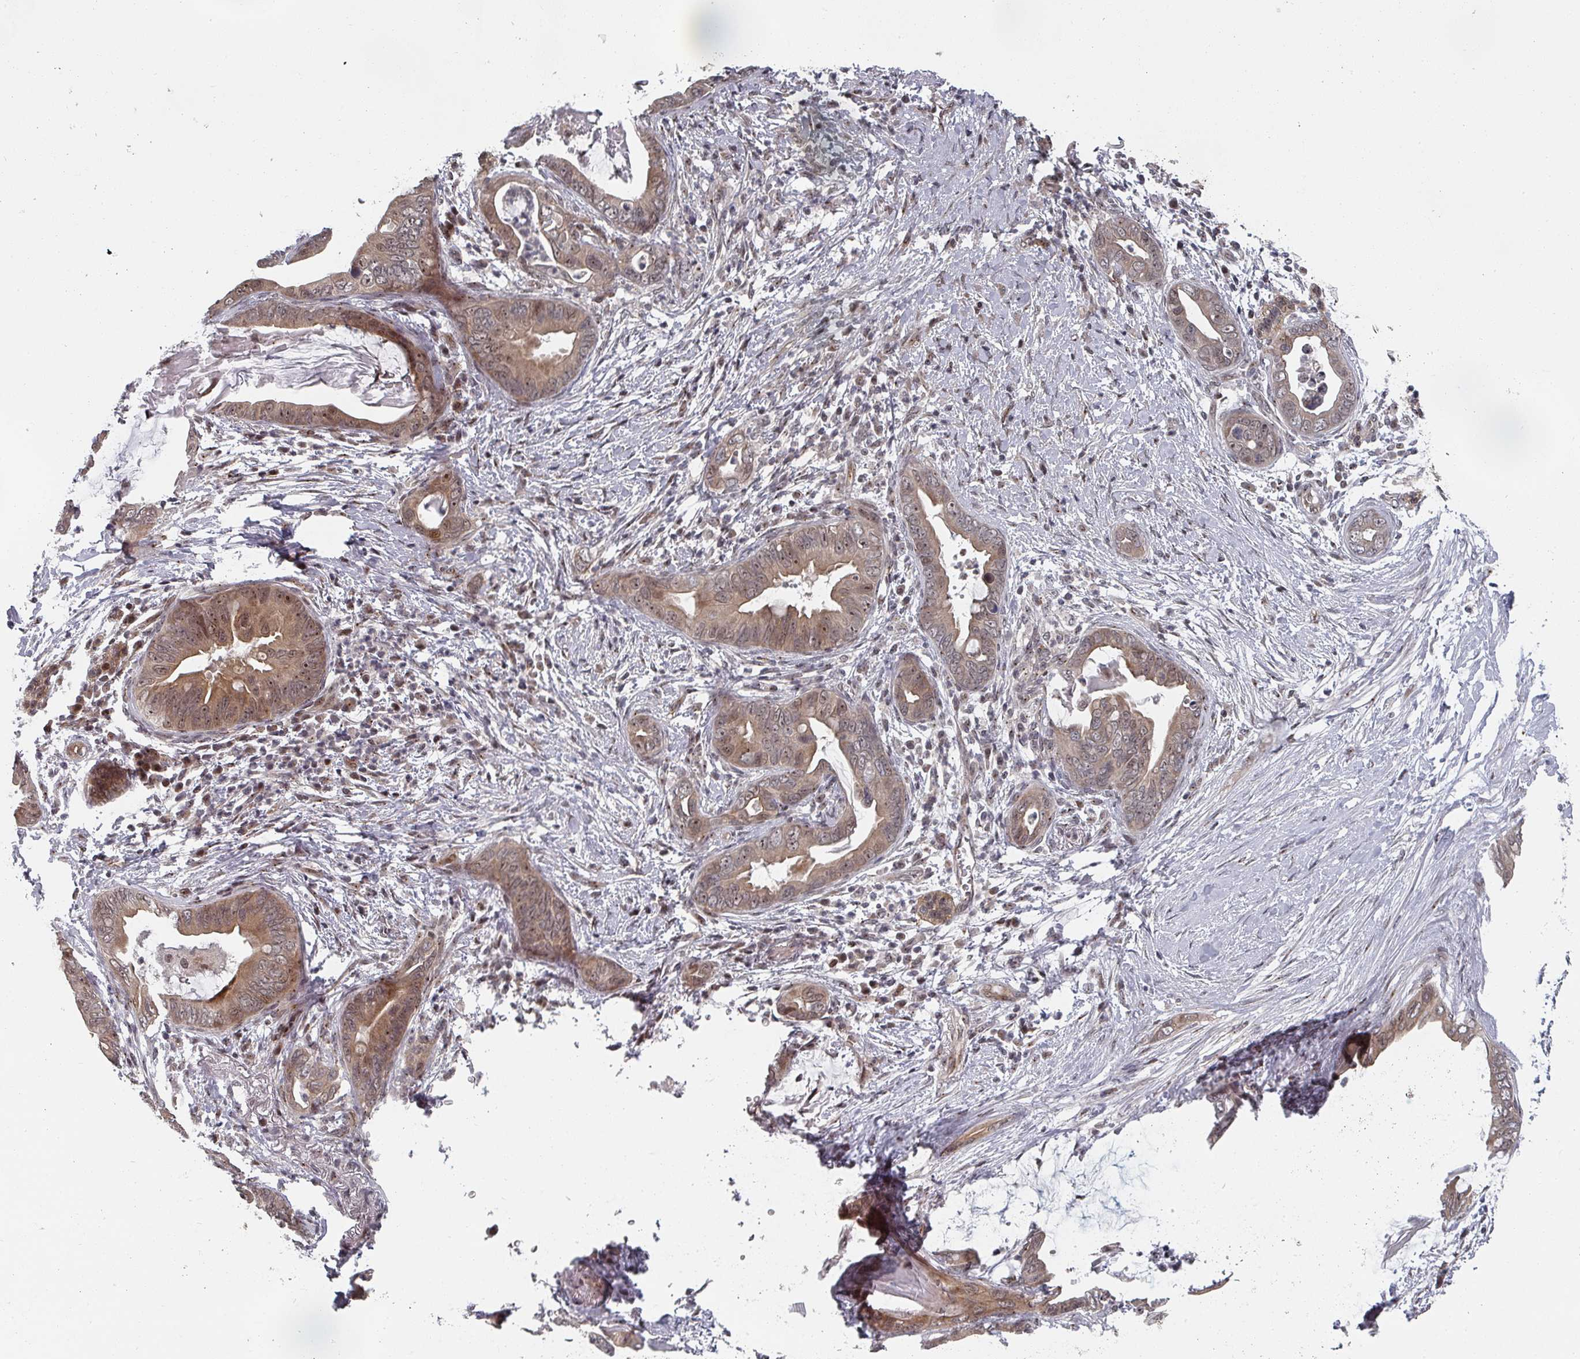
{"staining": {"intensity": "moderate", "quantity": ">75%", "location": "cytoplasmic/membranous,nuclear"}, "tissue": "pancreatic cancer", "cell_type": "Tumor cells", "image_type": "cancer", "snomed": [{"axis": "morphology", "description": "Adenocarcinoma, NOS"}, {"axis": "topography", "description": "Pancreas"}], "caption": "Brown immunohistochemical staining in human adenocarcinoma (pancreatic) displays moderate cytoplasmic/membranous and nuclear positivity in approximately >75% of tumor cells. The staining was performed using DAB, with brown indicating positive protein expression. Nuclei are stained blue with hematoxylin.", "gene": "KIF1C", "patient": {"sex": "male", "age": 75}}